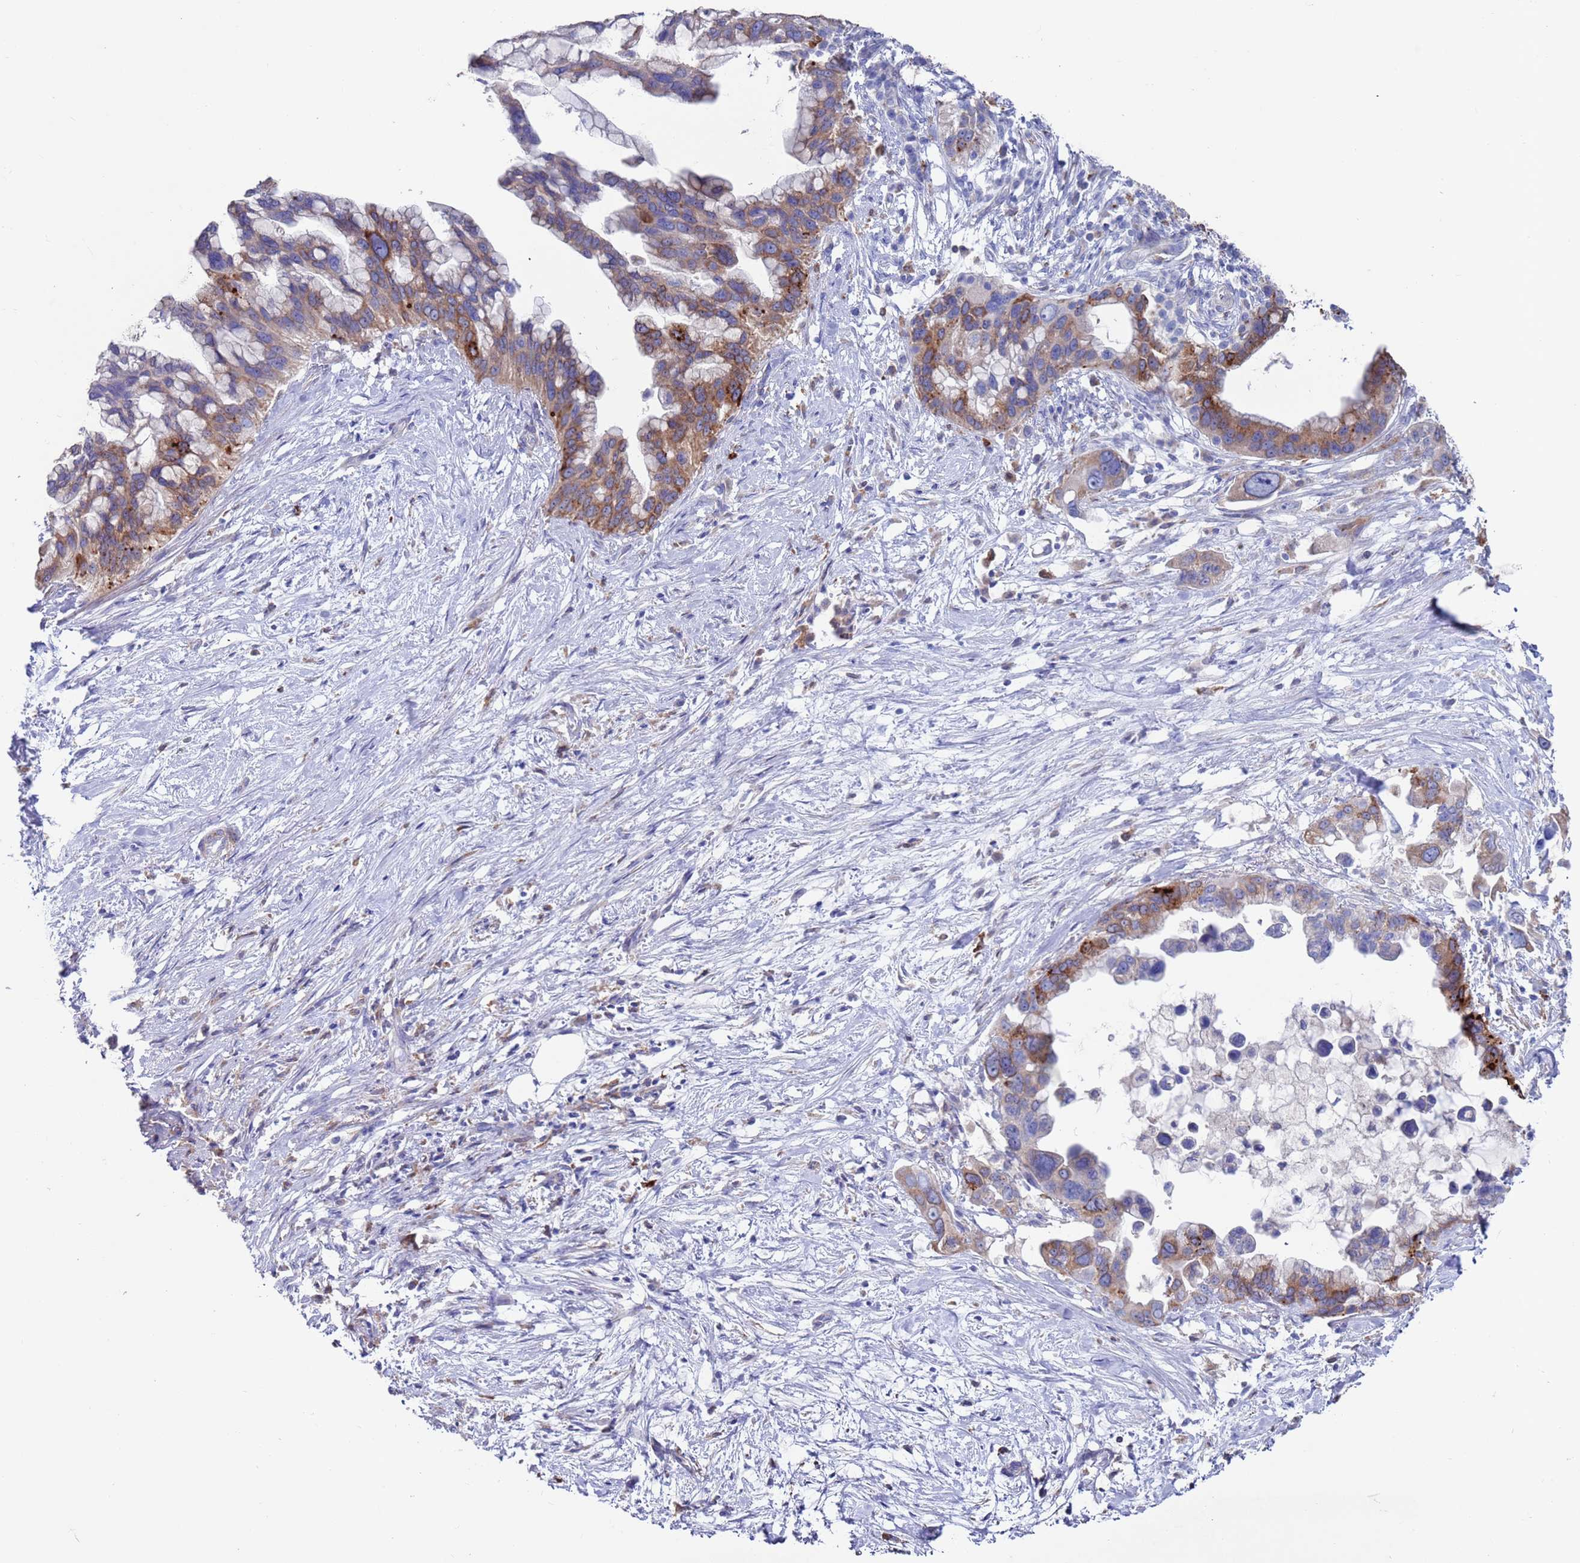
{"staining": {"intensity": "moderate", "quantity": "25%-75%", "location": "cytoplasmic/membranous"}, "tissue": "pancreatic cancer", "cell_type": "Tumor cells", "image_type": "cancer", "snomed": [{"axis": "morphology", "description": "Adenocarcinoma, NOS"}, {"axis": "topography", "description": "Pancreas"}], "caption": "There is medium levels of moderate cytoplasmic/membranous positivity in tumor cells of pancreatic adenocarcinoma, as demonstrated by immunohistochemical staining (brown color).", "gene": "GREB1L", "patient": {"sex": "female", "age": 83}}